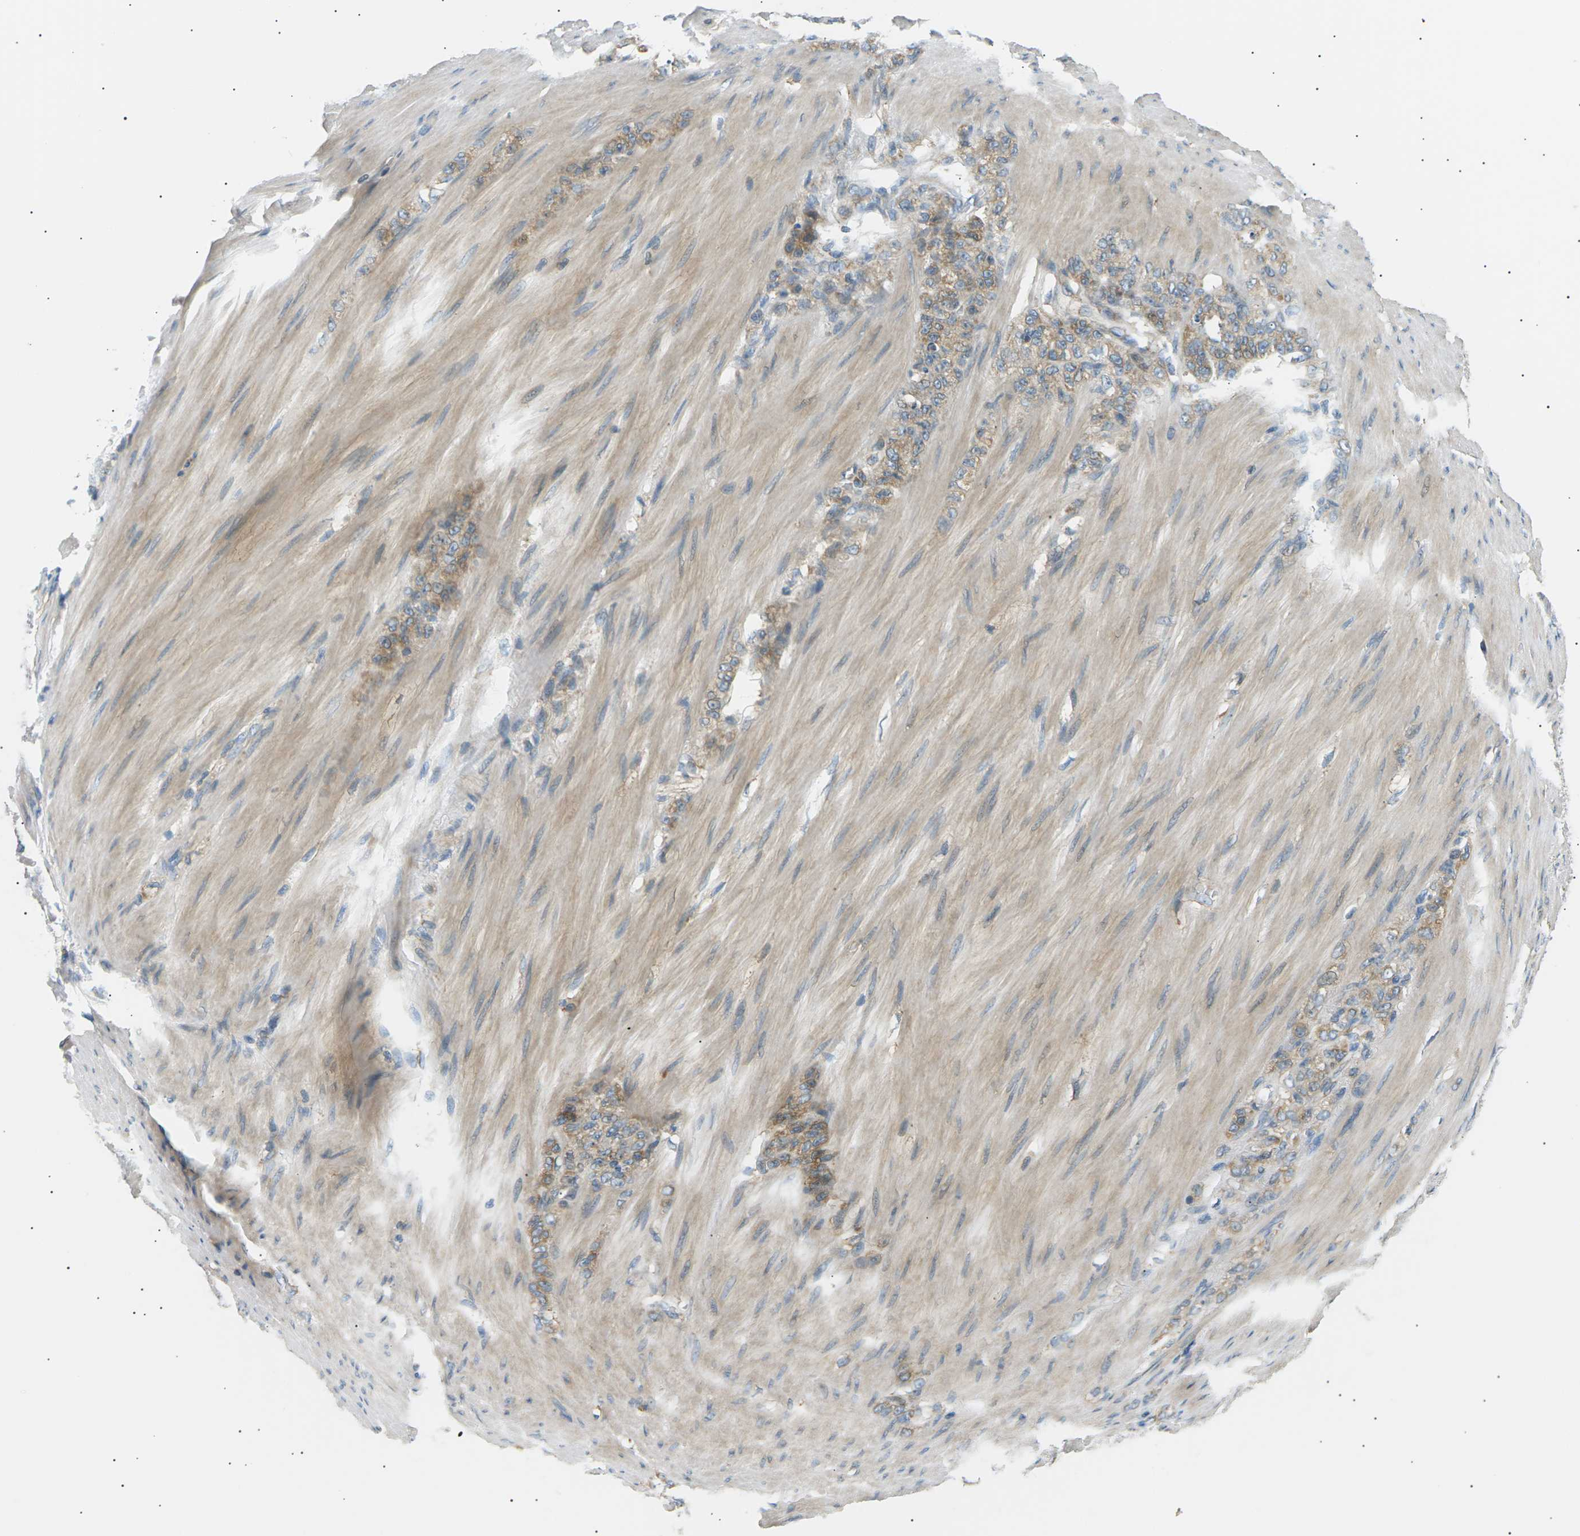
{"staining": {"intensity": "moderate", "quantity": ">75%", "location": "cytoplasmic/membranous"}, "tissue": "stomach cancer", "cell_type": "Tumor cells", "image_type": "cancer", "snomed": [{"axis": "morphology", "description": "Adenocarcinoma, NOS"}, {"axis": "topography", "description": "Stomach"}], "caption": "A brown stain highlights moderate cytoplasmic/membranous positivity of a protein in stomach cancer (adenocarcinoma) tumor cells.", "gene": "TBC1D8", "patient": {"sex": "male", "age": 82}}